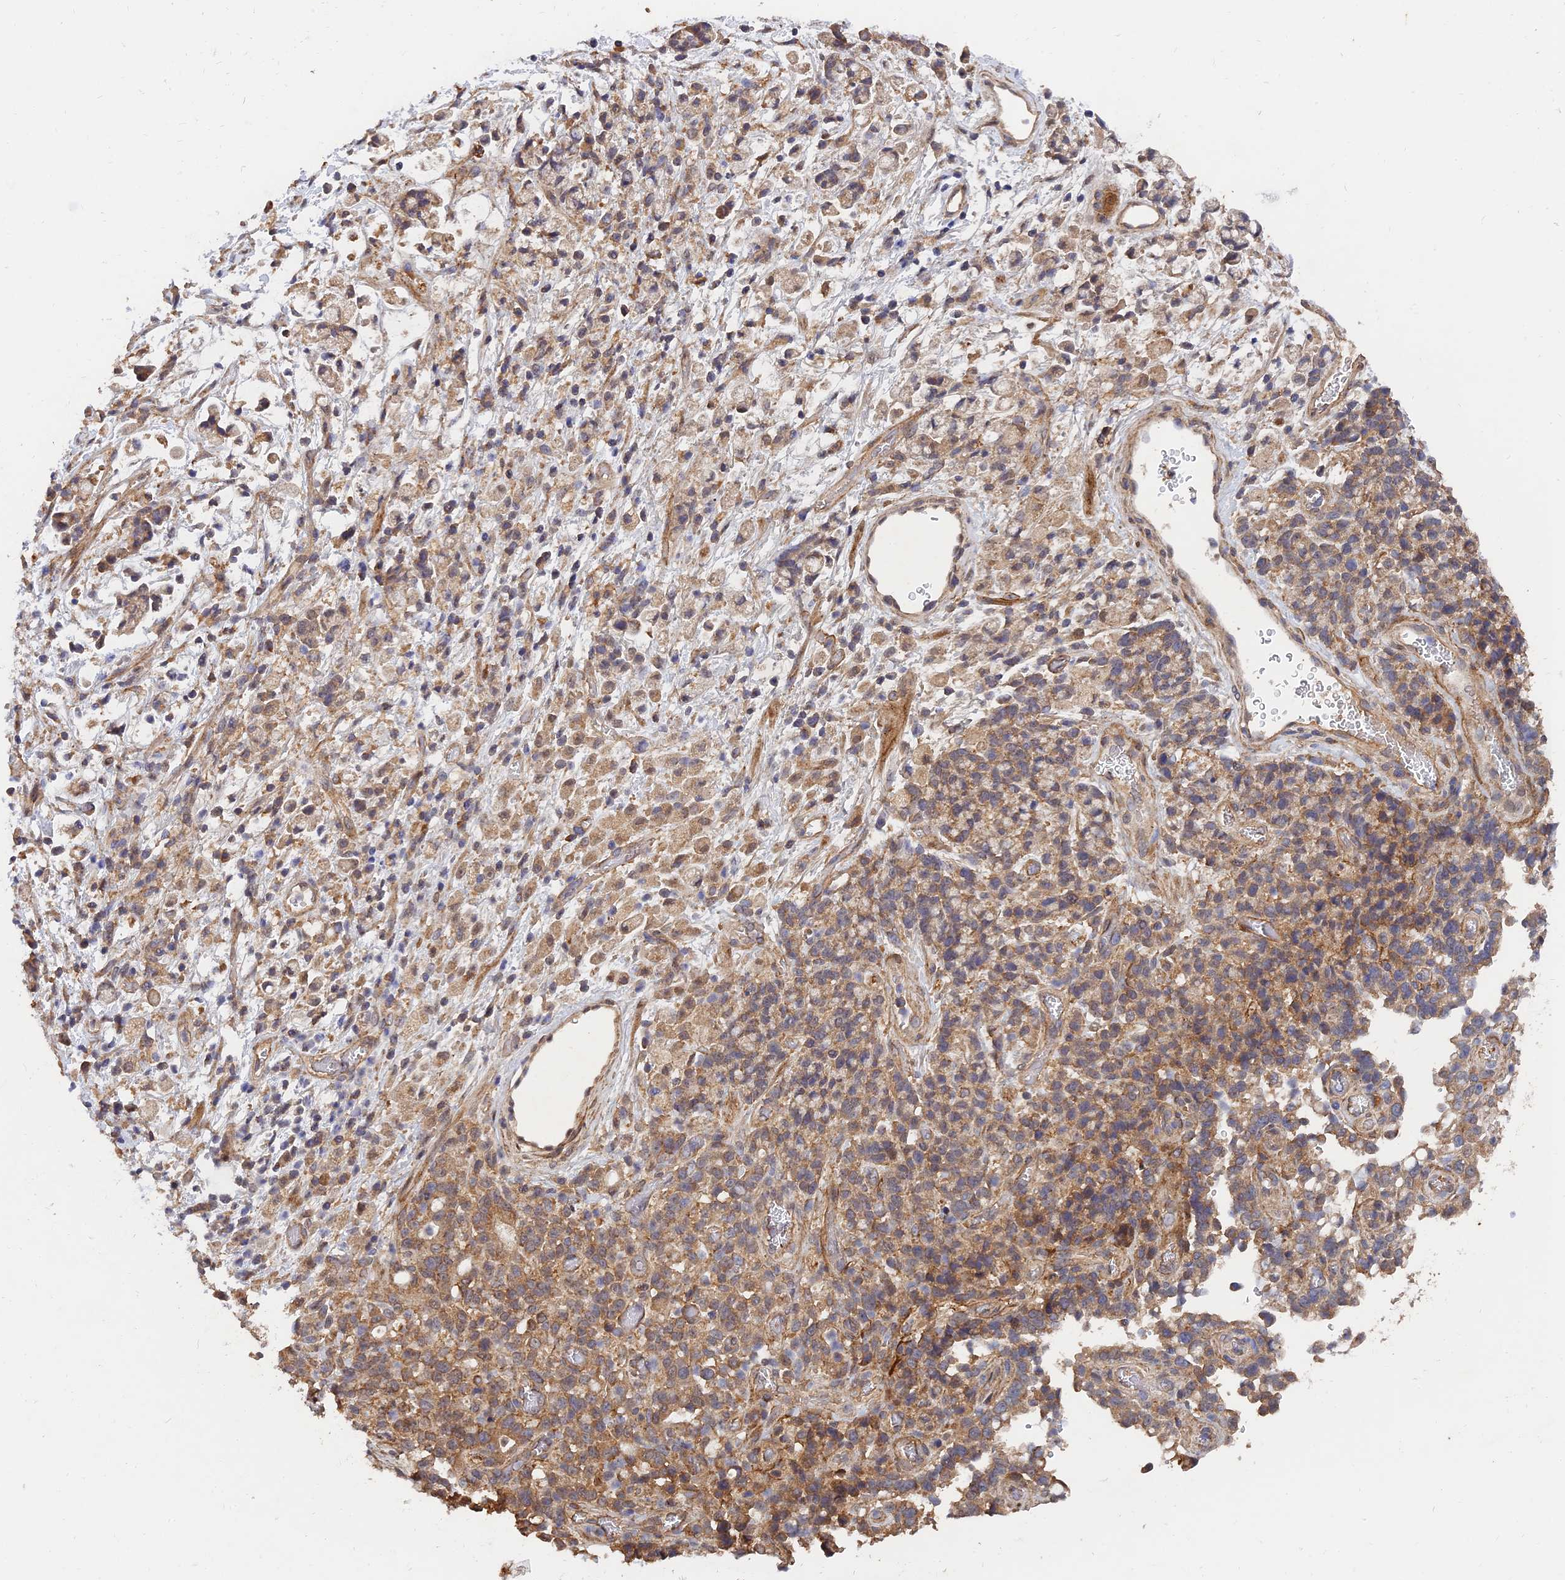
{"staining": {"intensity": "moderate", "quantity": ">75%", "location": "cytoplasmic/membranous"}, "tissue": "stomach cancer", "cell_type": "Tumor cells", "image_type": "cancer", "snomed": [{"axis": "morphology", "description": "Adenocarcinoma, NOS"}, {"axis": "topography", "description": "Stomach"}], "caption": "Protein staining of stomach cancer tissue reveals moderate cytoplasmic/membranous staining in approximately >75% of tumor cells. Ihc stains the protein of interest in brown and the nuclei are stained blue.", "gene": "SLC38A11", "patient": {"sex": "female", "age": 60}}